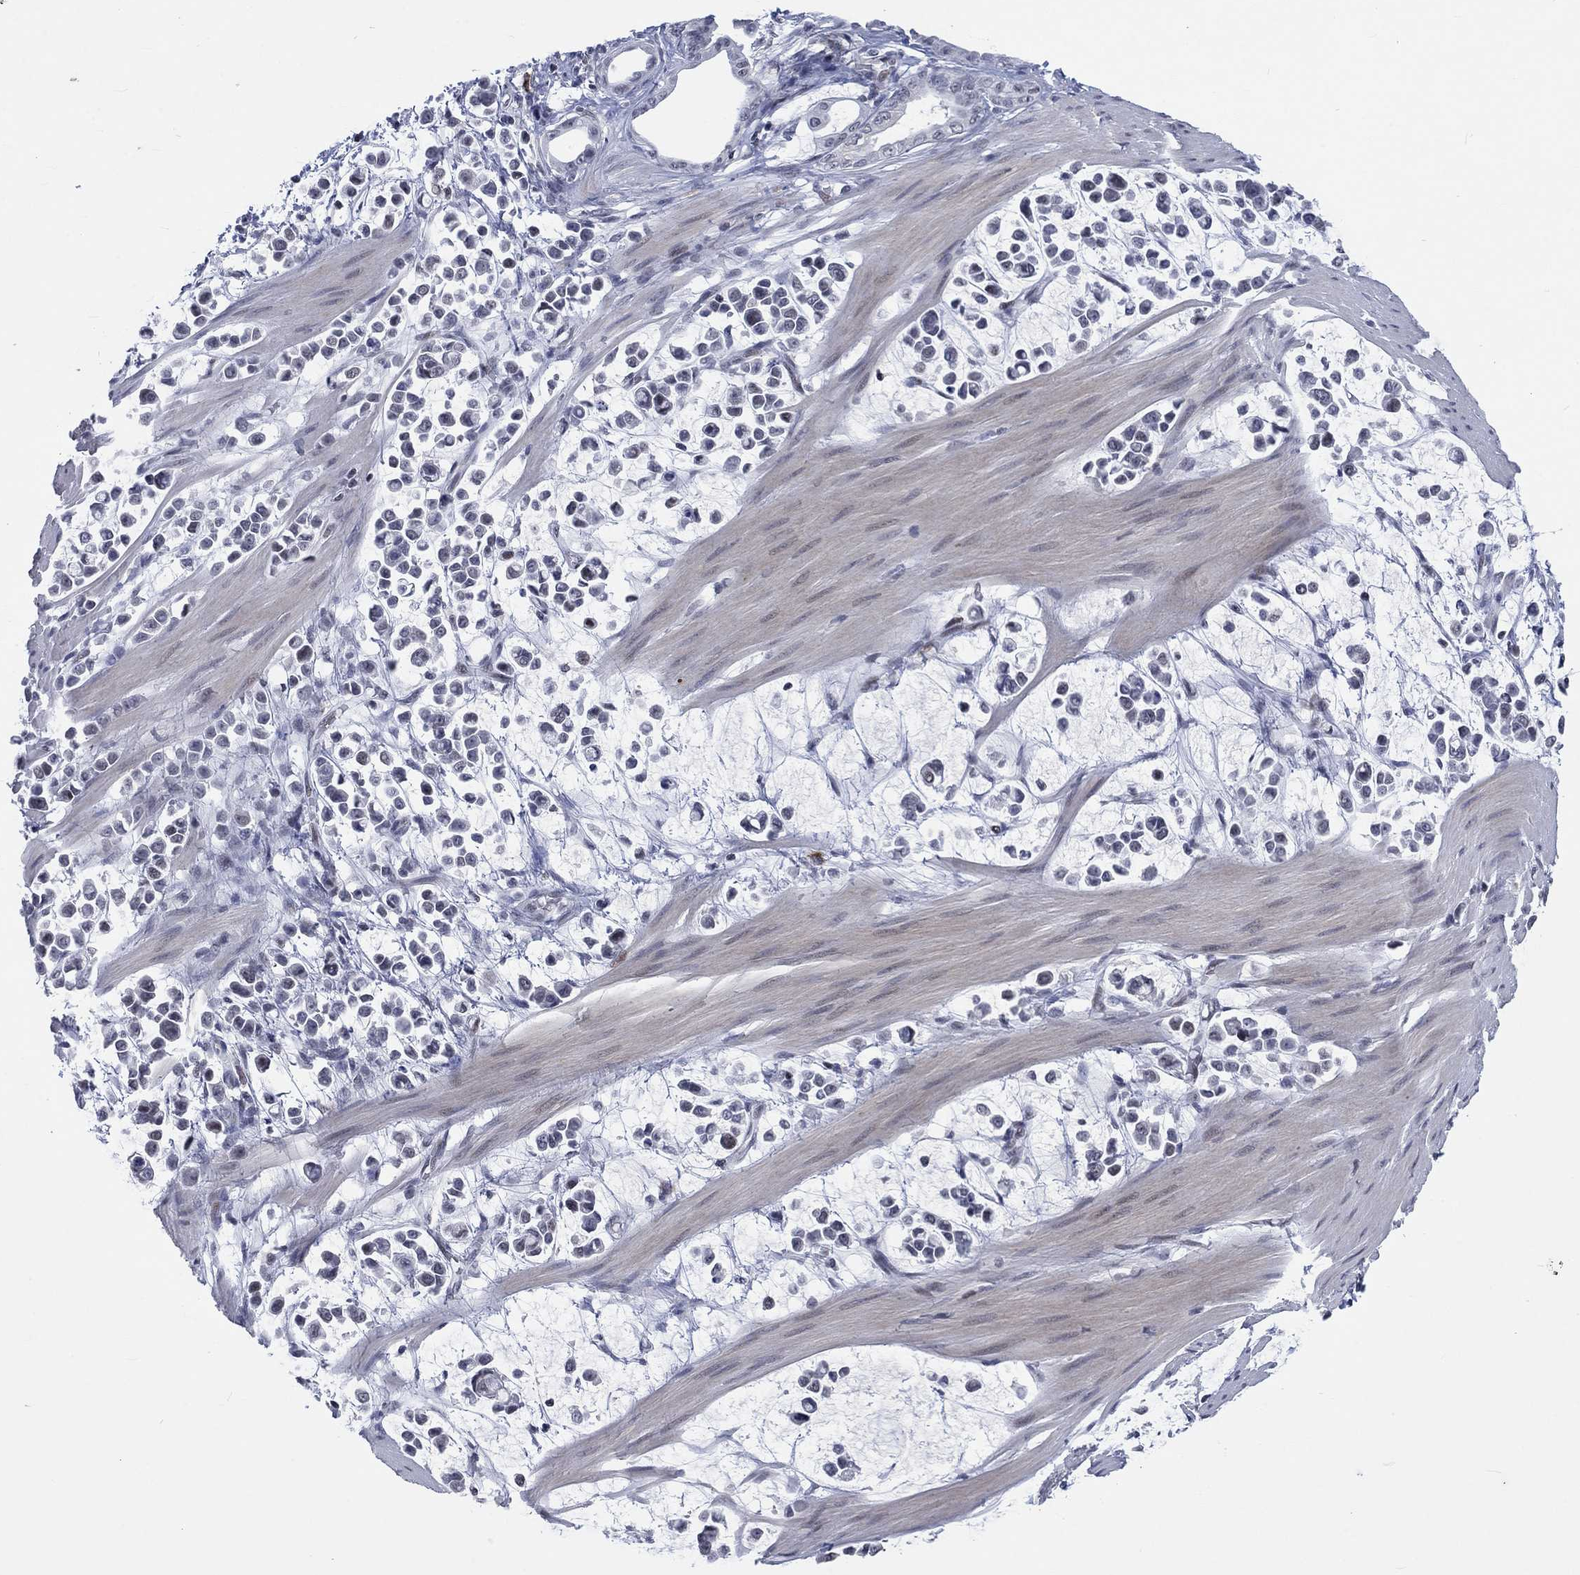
{"staining": {"intensity": "negative", "quantity": "none", "location": "none"}, "tissue": "stomach cancer", "cell_type": "Tumor cells", "image_type": "cancer", "snomed": [{"axis": "morphology", "description": "Adenocarcinoma, NOS"}, {"axis": "topography", "description": "Stomach"}], "caption": "DAB (3,3'-diaminobenzidine) immunohistochemical staining of human stomach adenocarcinoma displays no significant positivity in tumor cells. (DAB (3,3'-diaminobenzidine) immunohistochemistry, high magnification).", "gene": "HCFC1", "patient": {"sex": "male", "age": 82}}